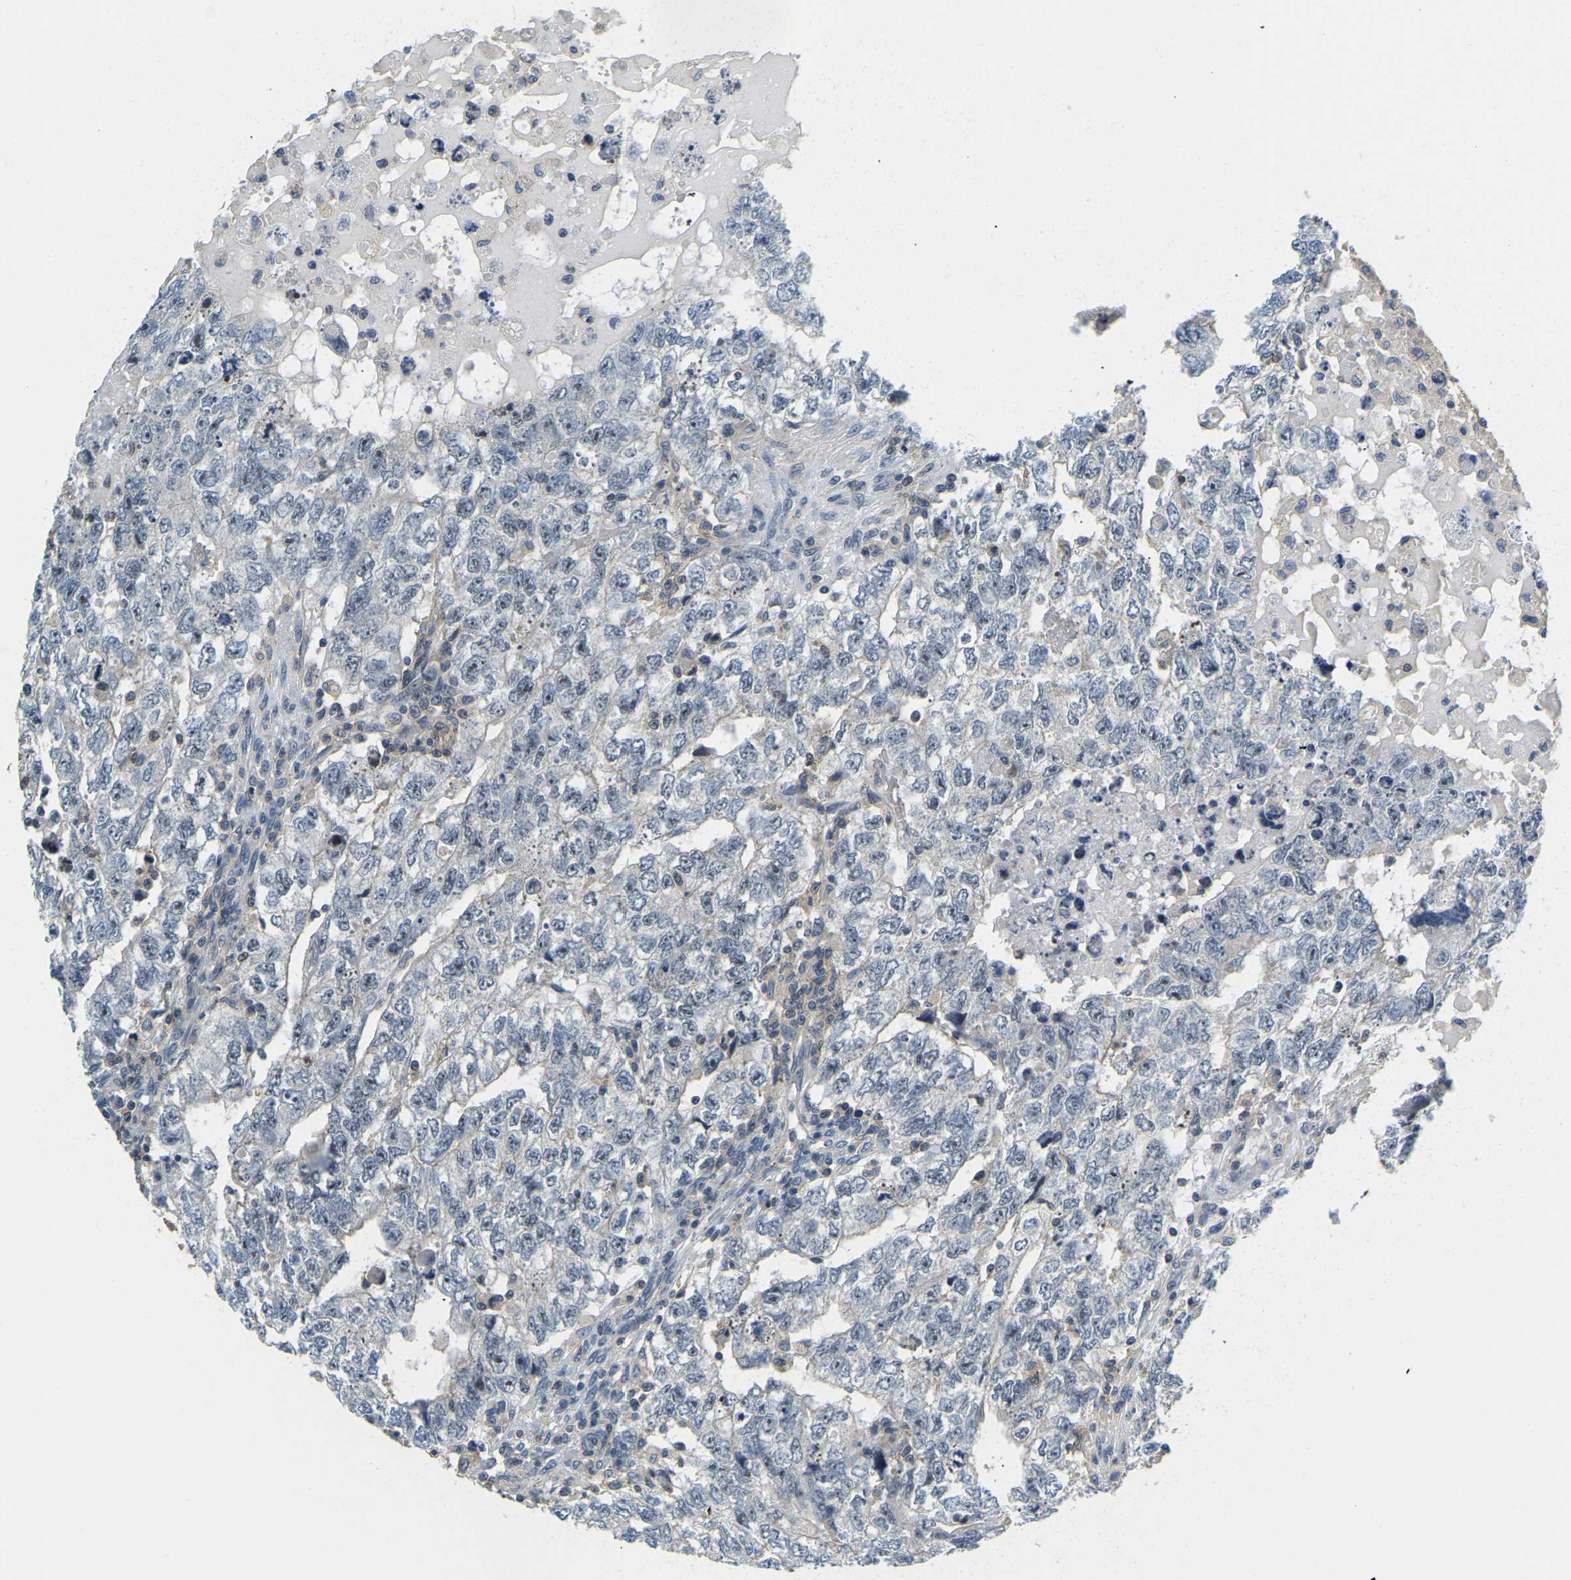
{"staining": {"intensity": "weak", "quantity": "<25%", "location": "nuclear"}, "tissue": "testis cancer", "cell_type": "Tumor cells", "image_type": "cancer", "snomed": [{"axis": "morphology", "description": "Carcinoma, Embryonal, NOS"}, {"axis": "topography", "description": "Testis"}], "caption": "The immunohistochemistry micrograph has no significant expression in tumor cells of testis cancer (embryonal carcinoma) tissue.", "gene": "RRP1", "patient": {"sex": "male", "age": 36}}